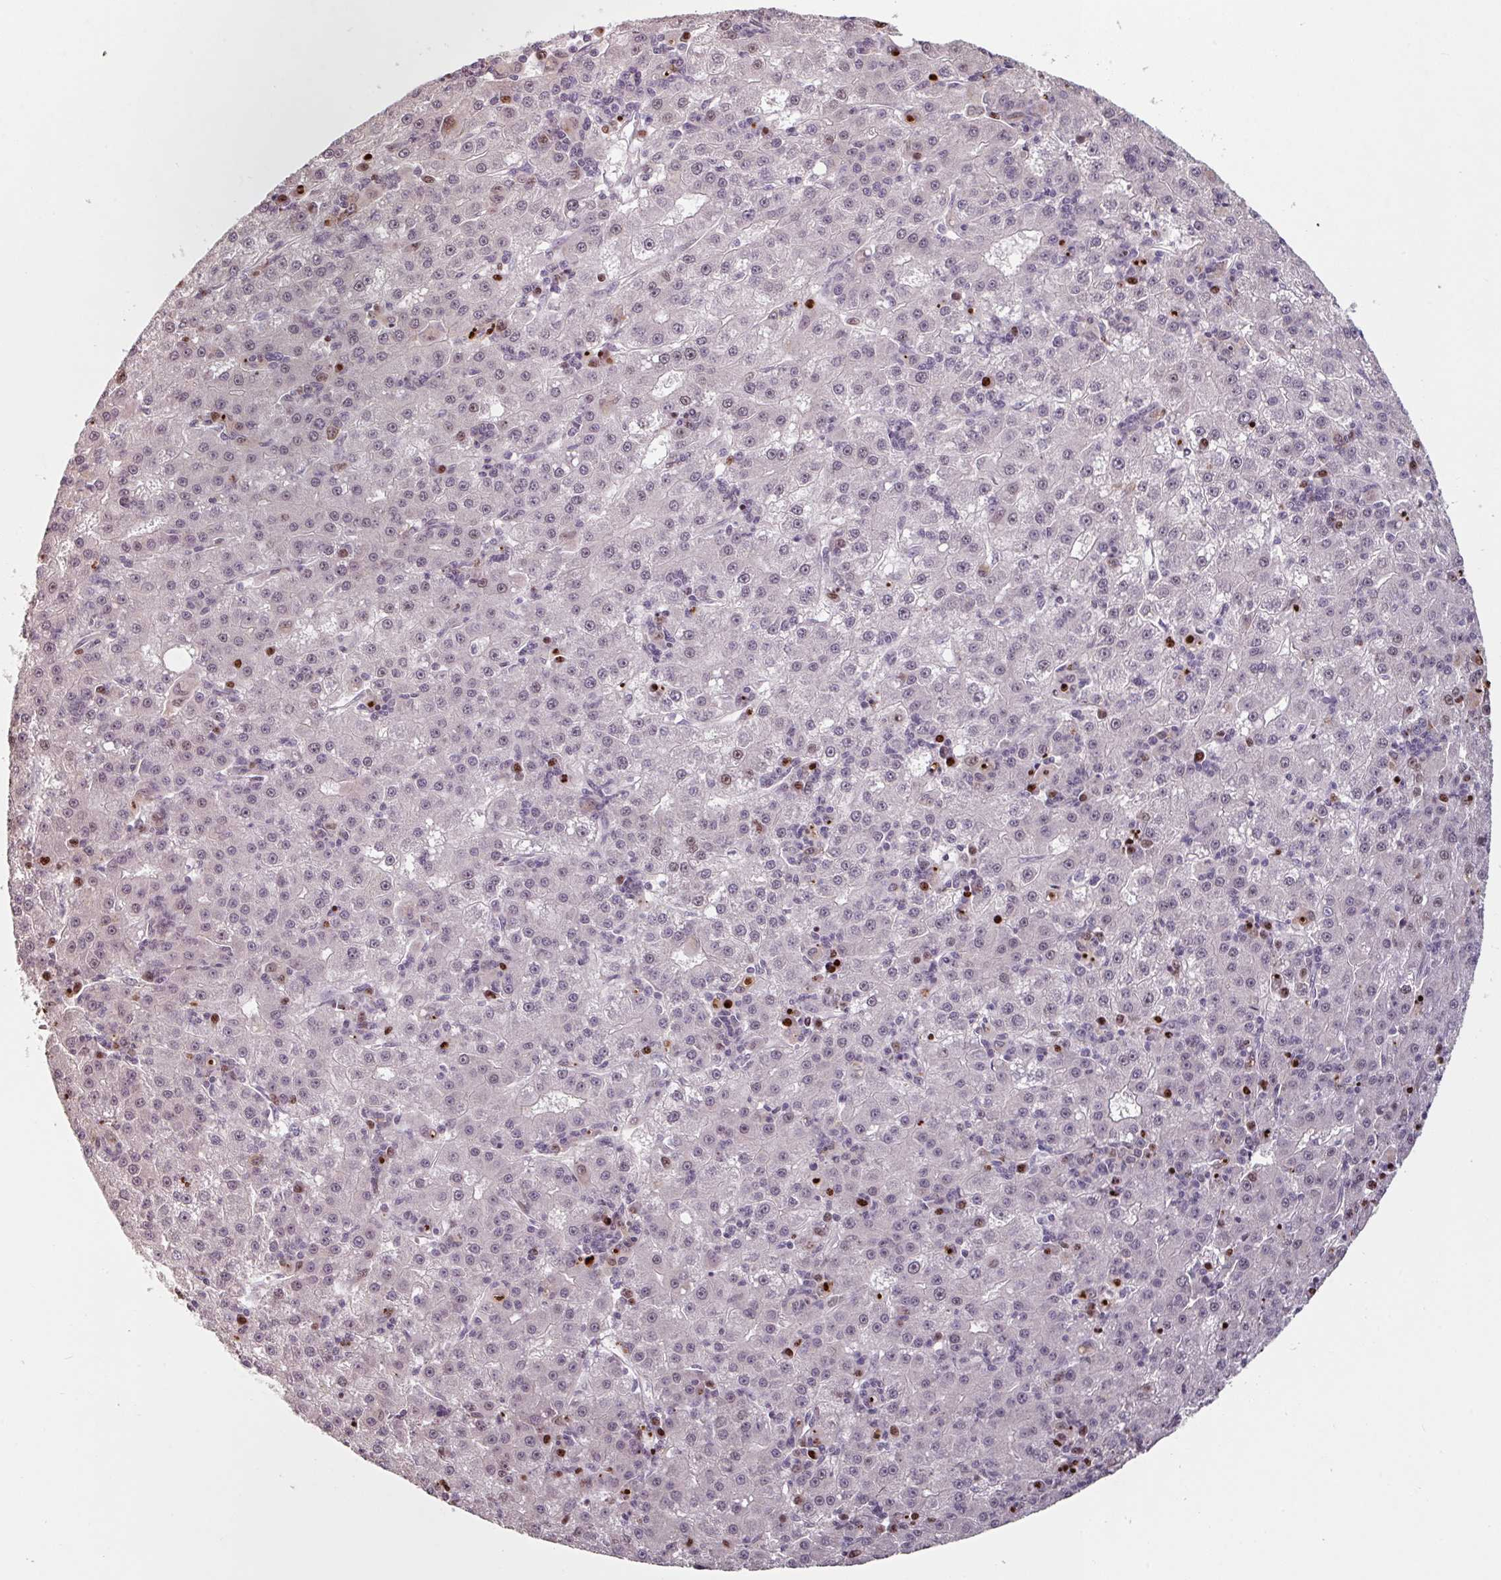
{"staining": {"intensity": "weak", "quantity": "<25%", "location": "nuclear"}, "tissue": "liver cancer", "cell_type": "Tumor cells", "image_type": "cancer", "snomed": [{"axis": "morphology", "description": "Carcinoma, Hepatocellular, NOS"}, {"axis": "topography", "description": "Liver"}], "caption": "An image of human hepatocellular carcinoma (liver) is negative for staining in tumor cells. Nuclei are stained in blue.", "gene": "ZBTB6", "patient": {"sex": "male", "age": 76}}